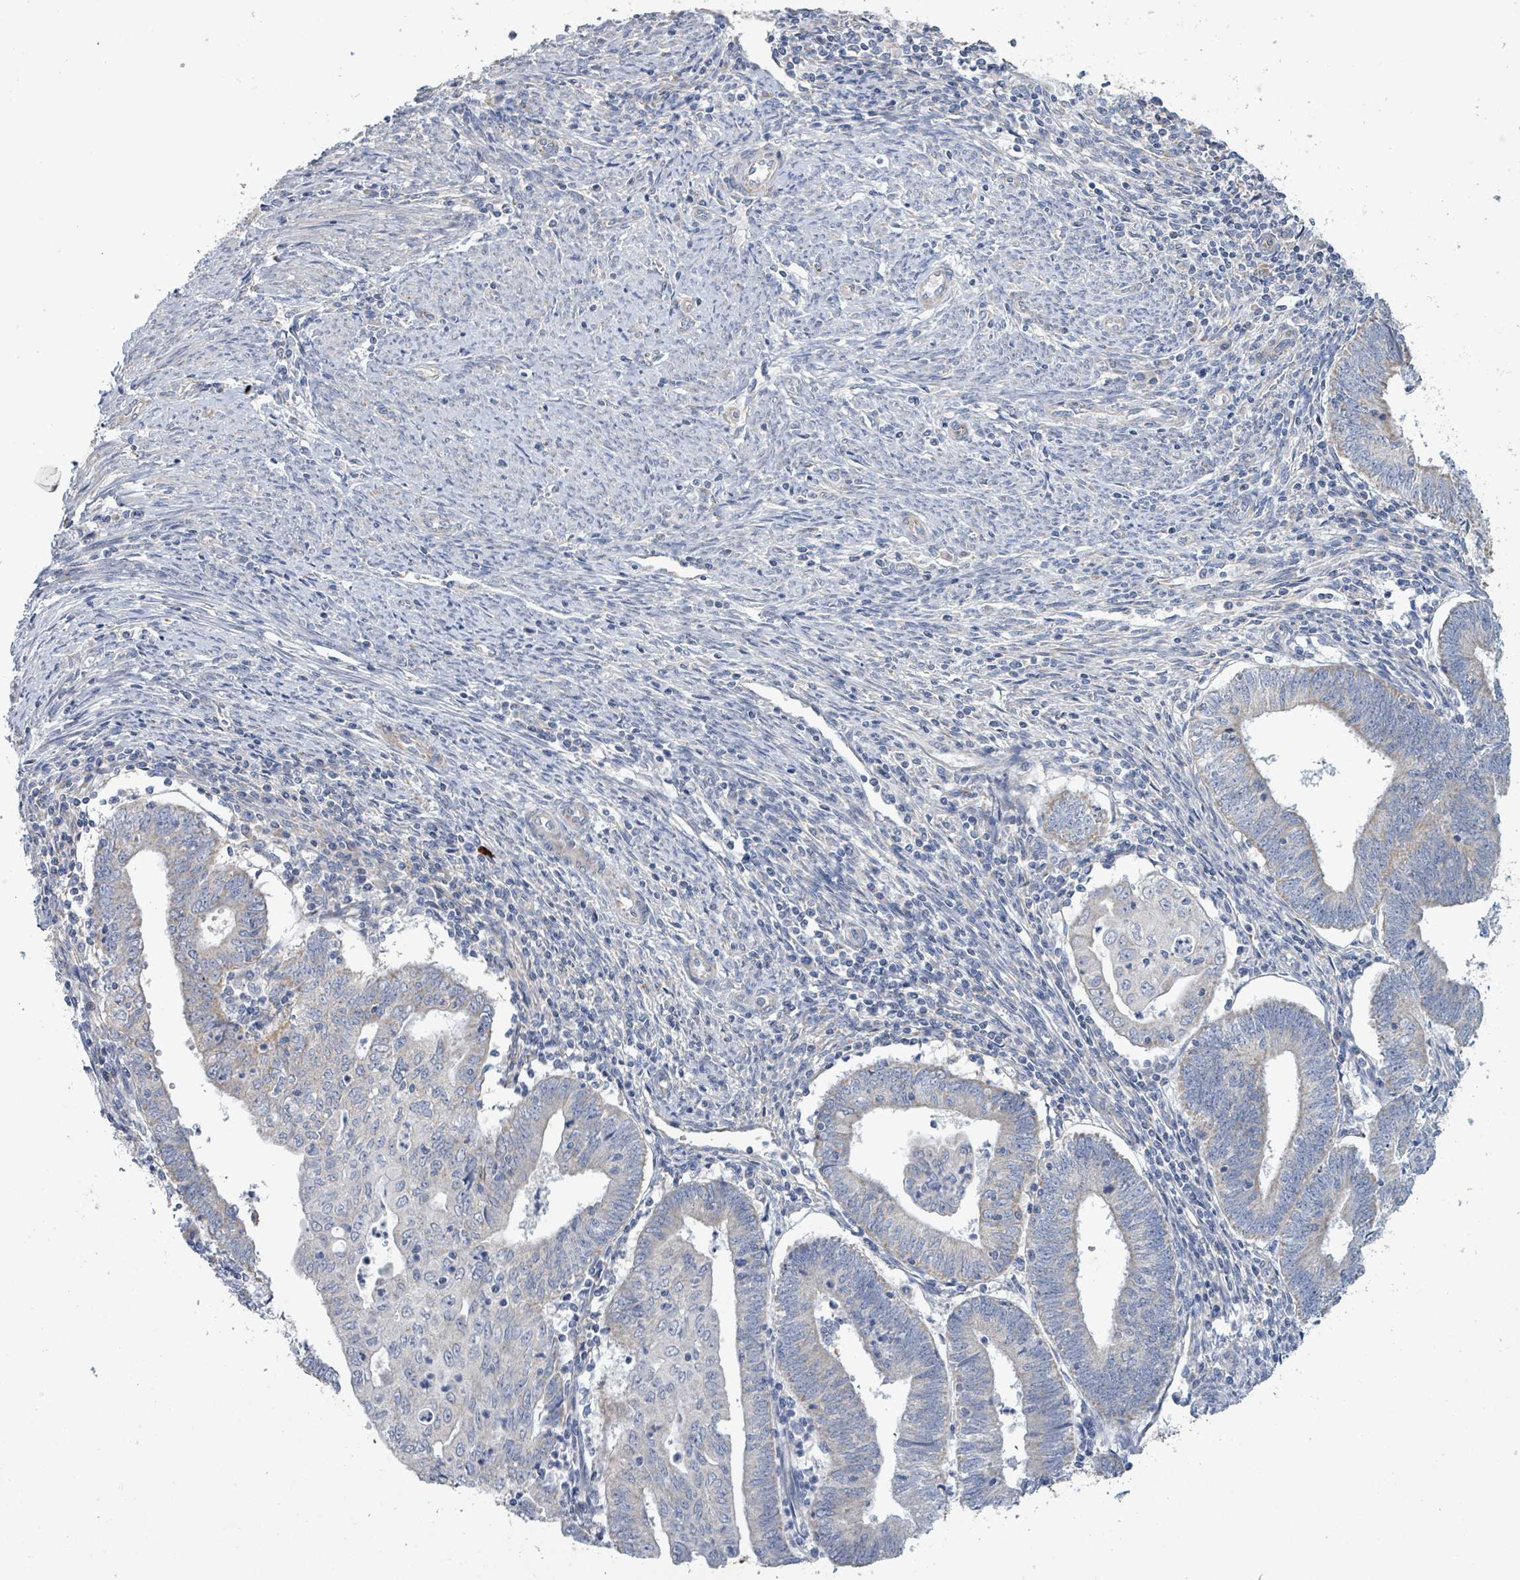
{"staining": {"intensity": "negative", "quantity": "none", "location": "none"}, "tissue": "endometrial cancer", "cell_type": "Tumor cells", "image_type": "cancer", "snomed": [{"axis": "morphology", "description": "Adenocarcinoma, NOS"}, {"axis": "topography", "description": "Endometrium"}], "caption": "IHC micrograph of neoplastic tissue: endometrial adenocarcinoma stained with DAB (3,3'-diaminobenzidine) exhibits no significant protein expression in tumor cells.", "gene": "ALG12", "patient": {"sex": "female", "age": 60}}